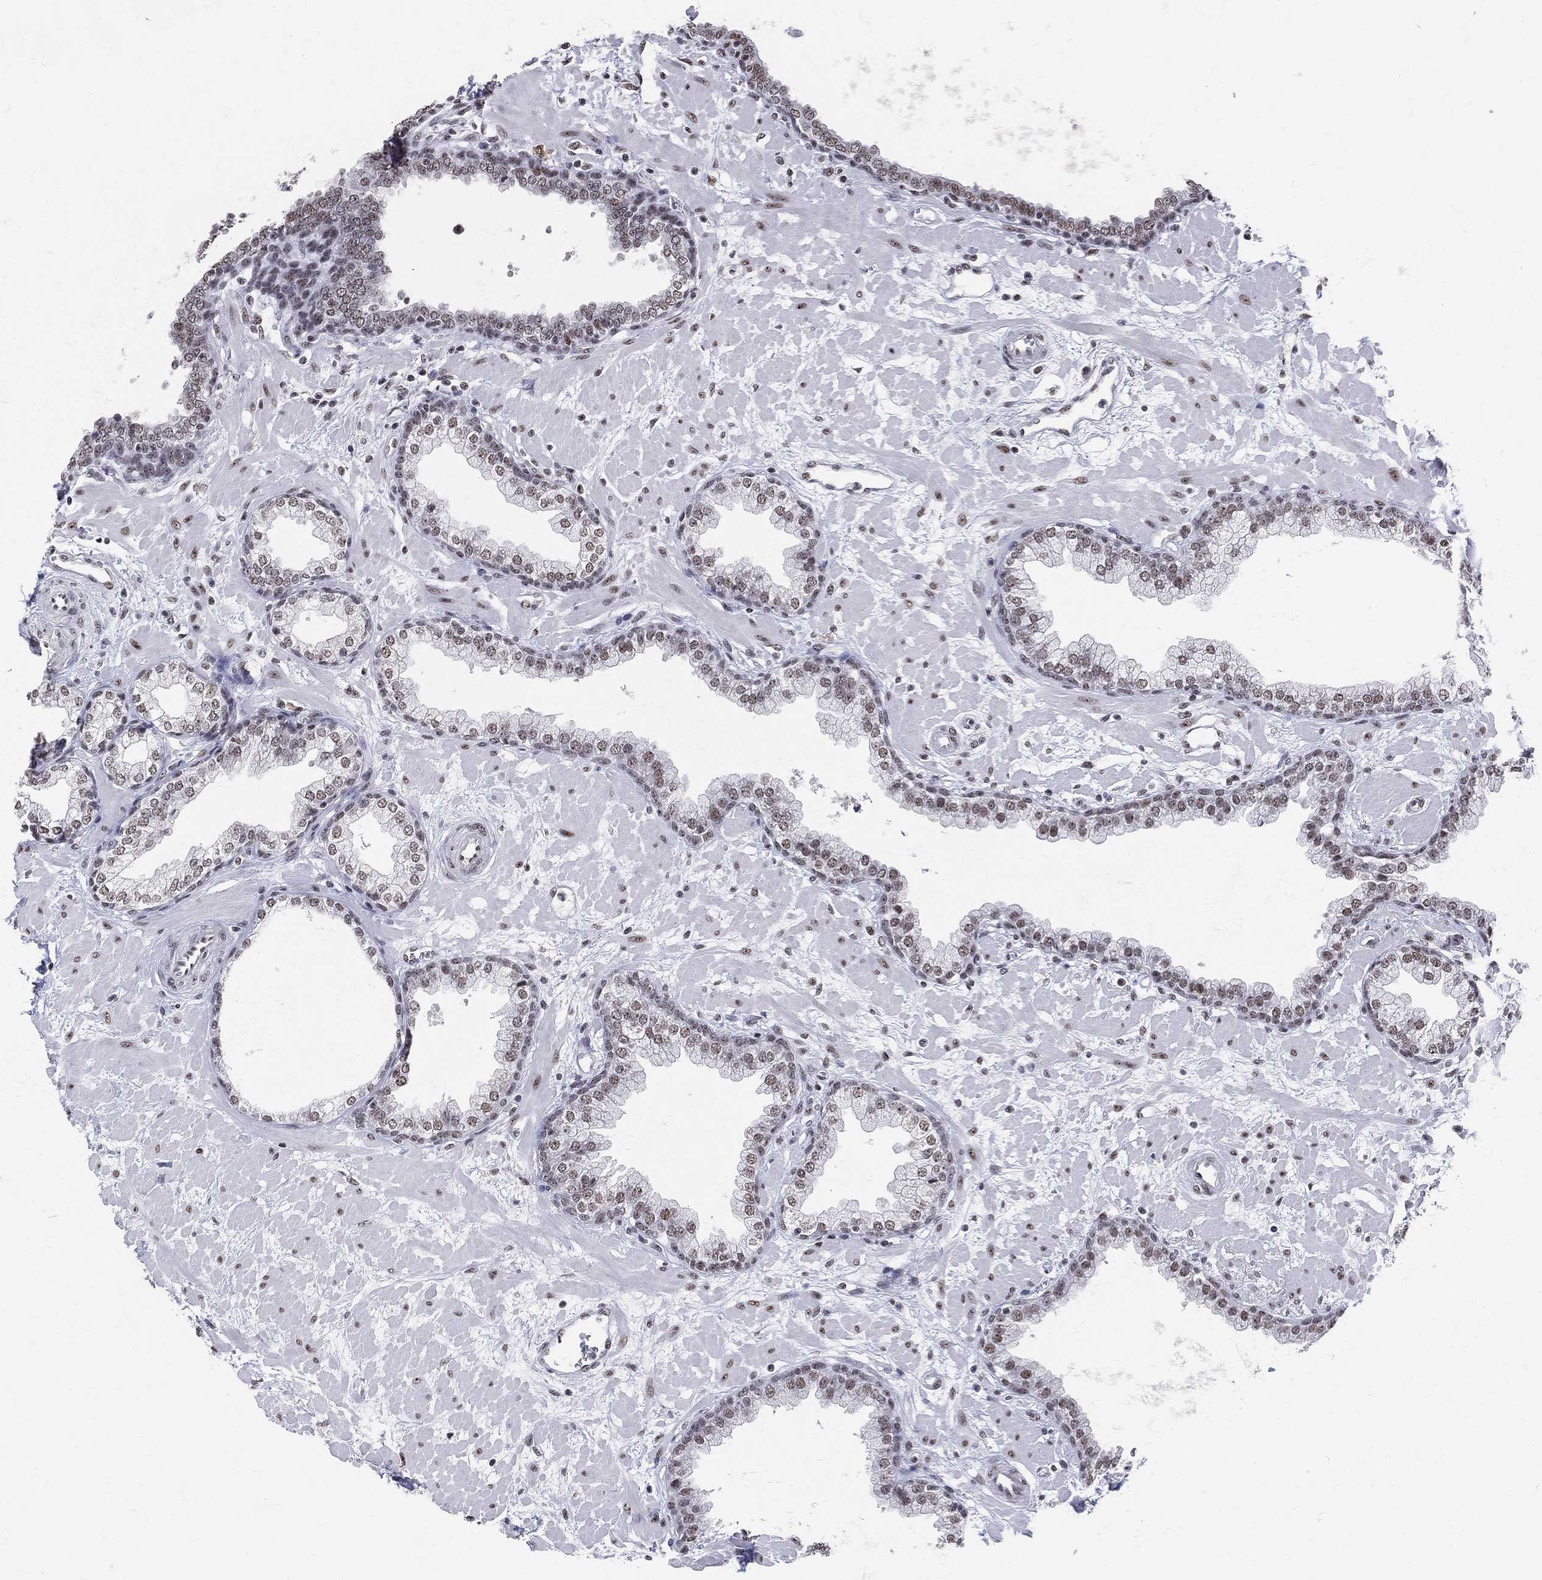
{"staining": {"intensity": "moderate", "quantity": ">75%", "location": "nuclear"}, "tissue": "prostate", "cell_type": "Glandular cells", "image_type": "normal", "snomed": [{"axis": "morphology", "description": "Normal tissue, NOS"}, {"axis": "topography", "description": "Prostate"}], "caption": "A medium amount of moderate nuclear expression is present in about >75% of glandular cells in normal prostate.", "gene": "CDK7", "patient": {"sex": "male", "age": 63}}